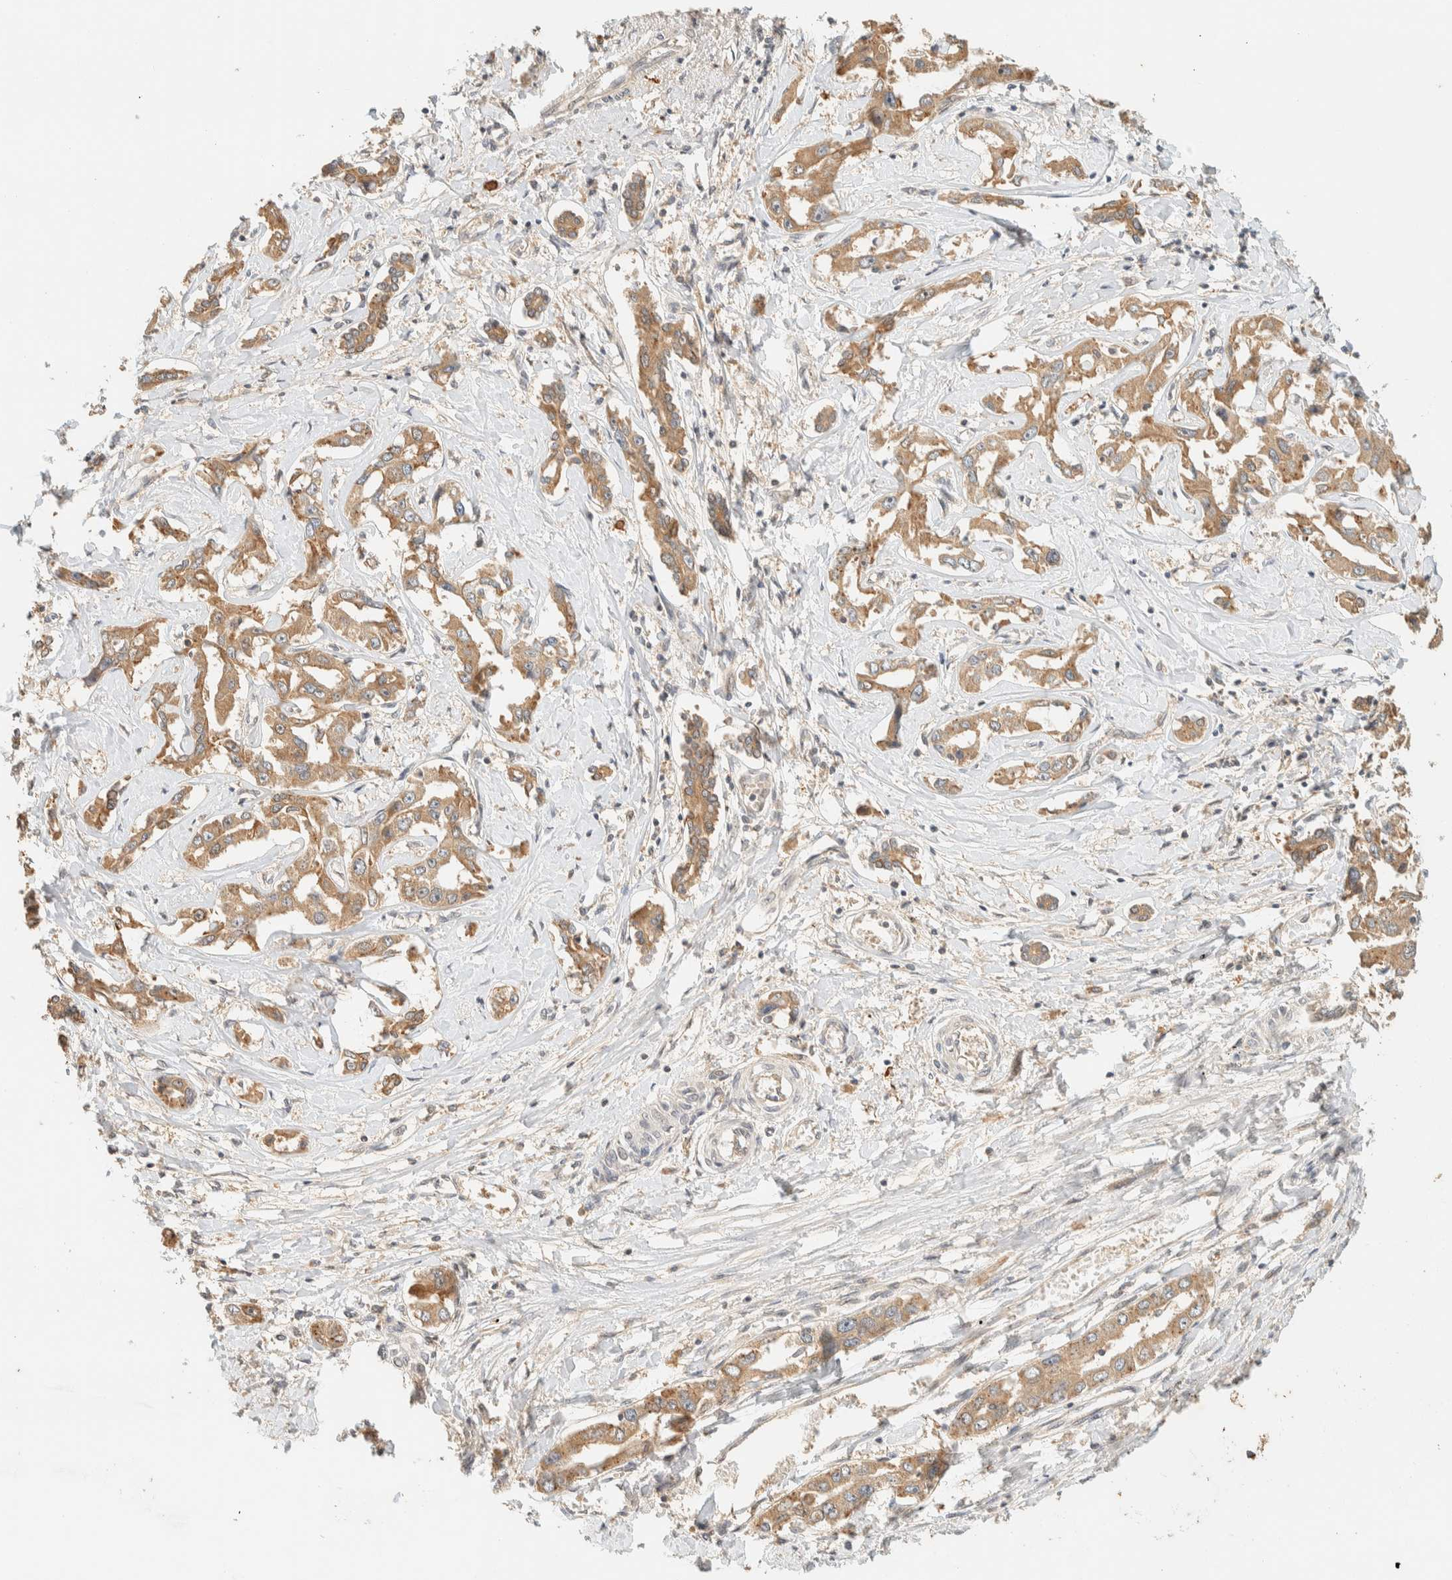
{"staining": {"intensity": "moderate", "quantity": ">75%", "location": "cytoplasmic/membranous"}, "tissue": "liver cancer", "cell_type": "Tumor cells", "image_type": "cancer", "snomed": [{"axis": "morphology", "description": "Cholangiocarcinoma"}, {"axis": "topography", "description": "Liver"}], "caption": "The immunohistochemical stain highlights moderate cytoplasmic/membranous staining in tumor cells of liver cancer (cholangiocarcinoma) tissue.", "gene": "ZBTB34", "patient": {"sex": "male", "age": 59}}